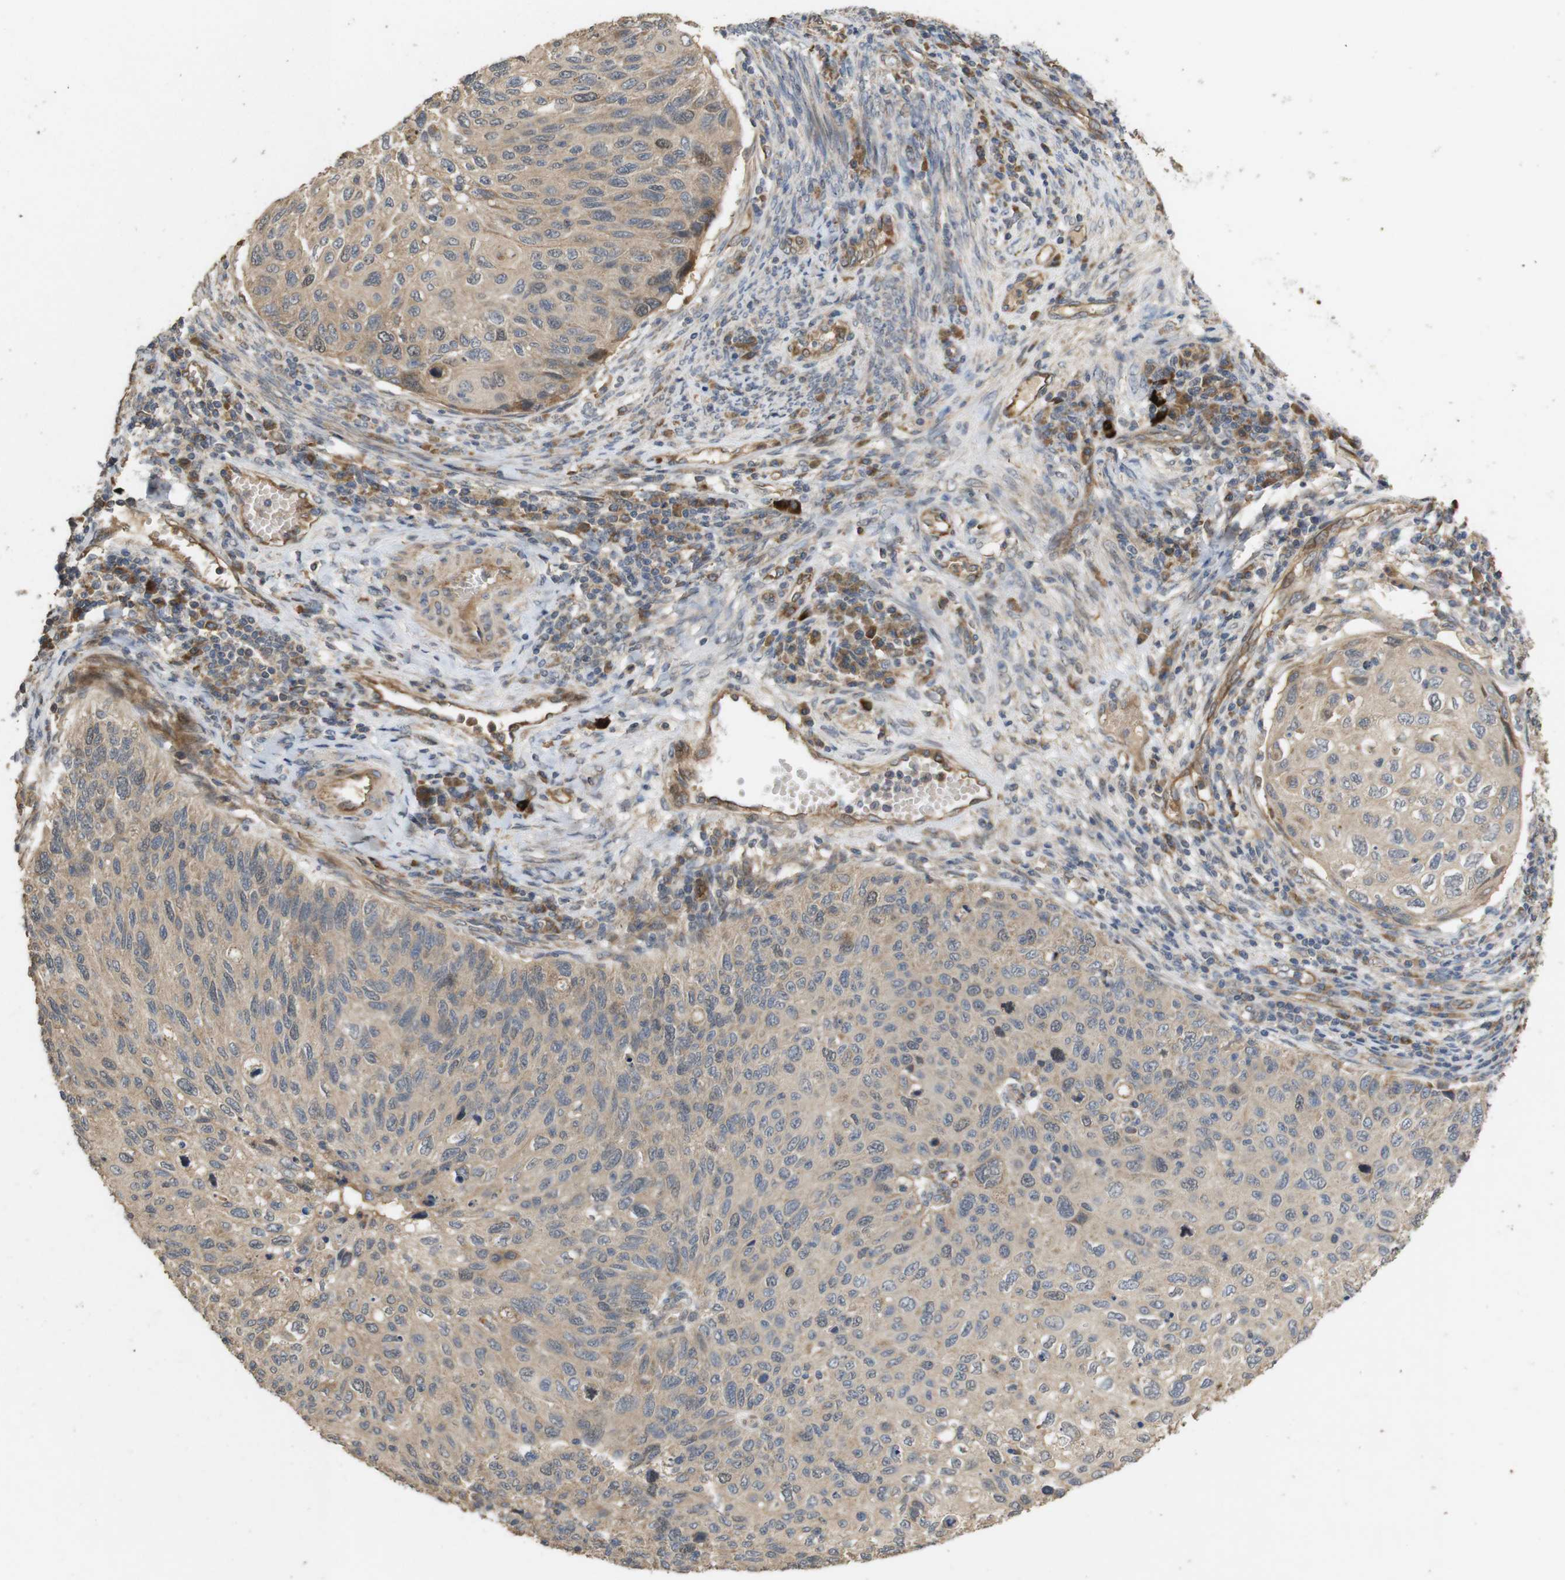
{"staining": {"intensity": "weak", "quantity": "25%-75%", "location": "cytoplasmic/membranous,nuclear"}, "tissue": "cervical cancer", "cell_type": "Tumor cells", "image_type": "cancer", "snomed": [{"axis": "morphology", "description": "Squamous cell carcinoma, NOS"}, {"axis": "topography", "description": "Cervix"}], "caption": "The histopathology image reveals a brown stain indicating the presence of a protein in the cytoplasmic/membranous and nuclear of tumor cells in cervical cancer (squamous cell carcinoma).", "gene": "PCDHB10", "patient": {"sex": "female", "age": 70}}